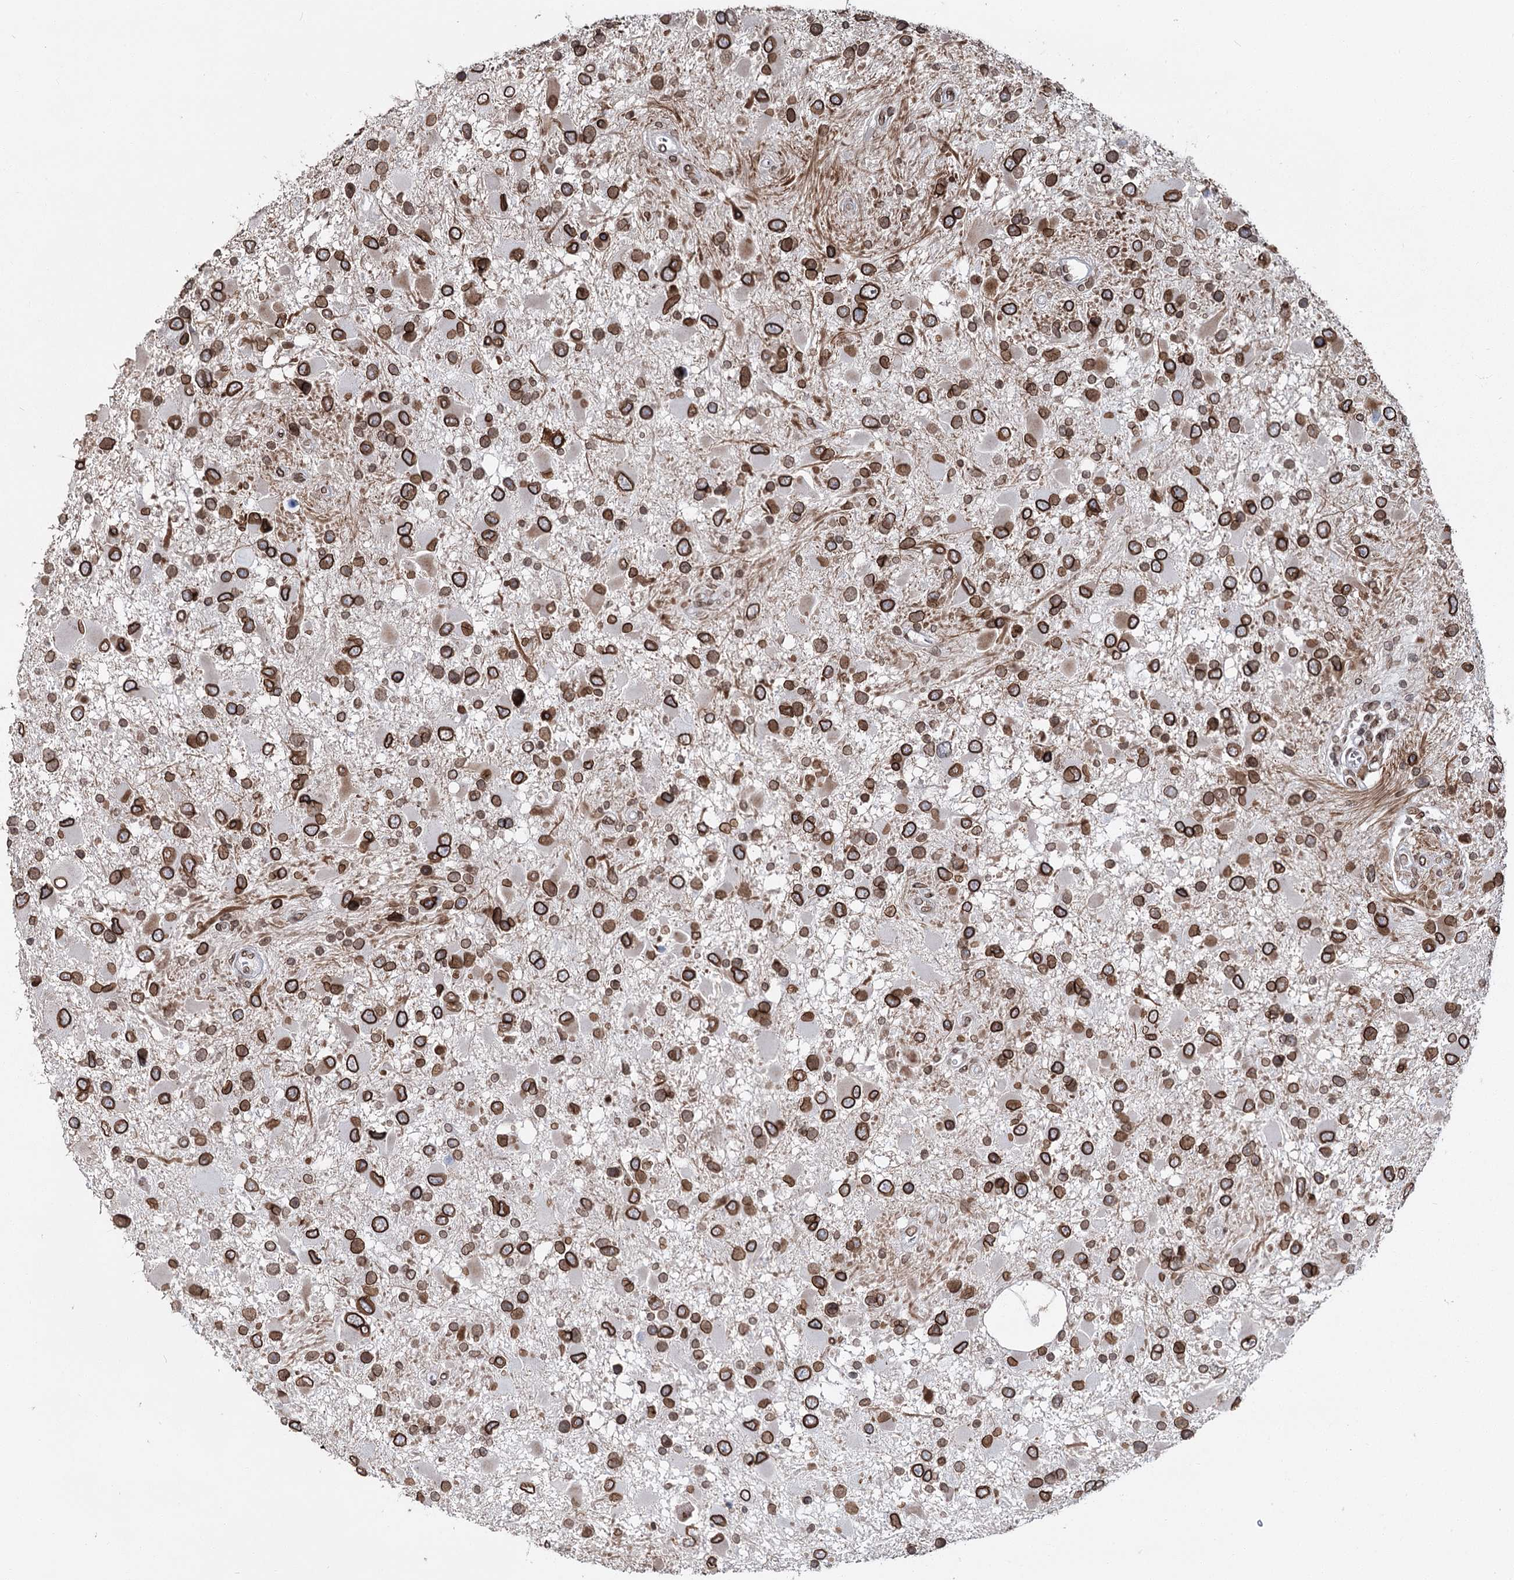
{"staining": {"intensity": "strong", "quantity": ">75%", "location": "cytoplasmic/membranous,nuclear"}, "tissue": "glioma", "cell_type": "Tumor cells", "image_type": "cancer", "snomed": [{"axis": "morphology", "description": "Glioma, malignant, High grade"}, {"axis": "topography", "description": "Brain"}], "caption": "Immunohistochemistry of malignant glioma (high-grade) reveals high levels of strong cytoplasmic/membranous and nuclear expression in about >75% of tumor cells. (DAB IHC, brown staining for protein, blue staining for nuclei).", "gene": "KIAA0930", "patient": {"sex": "male", "age": 53}}